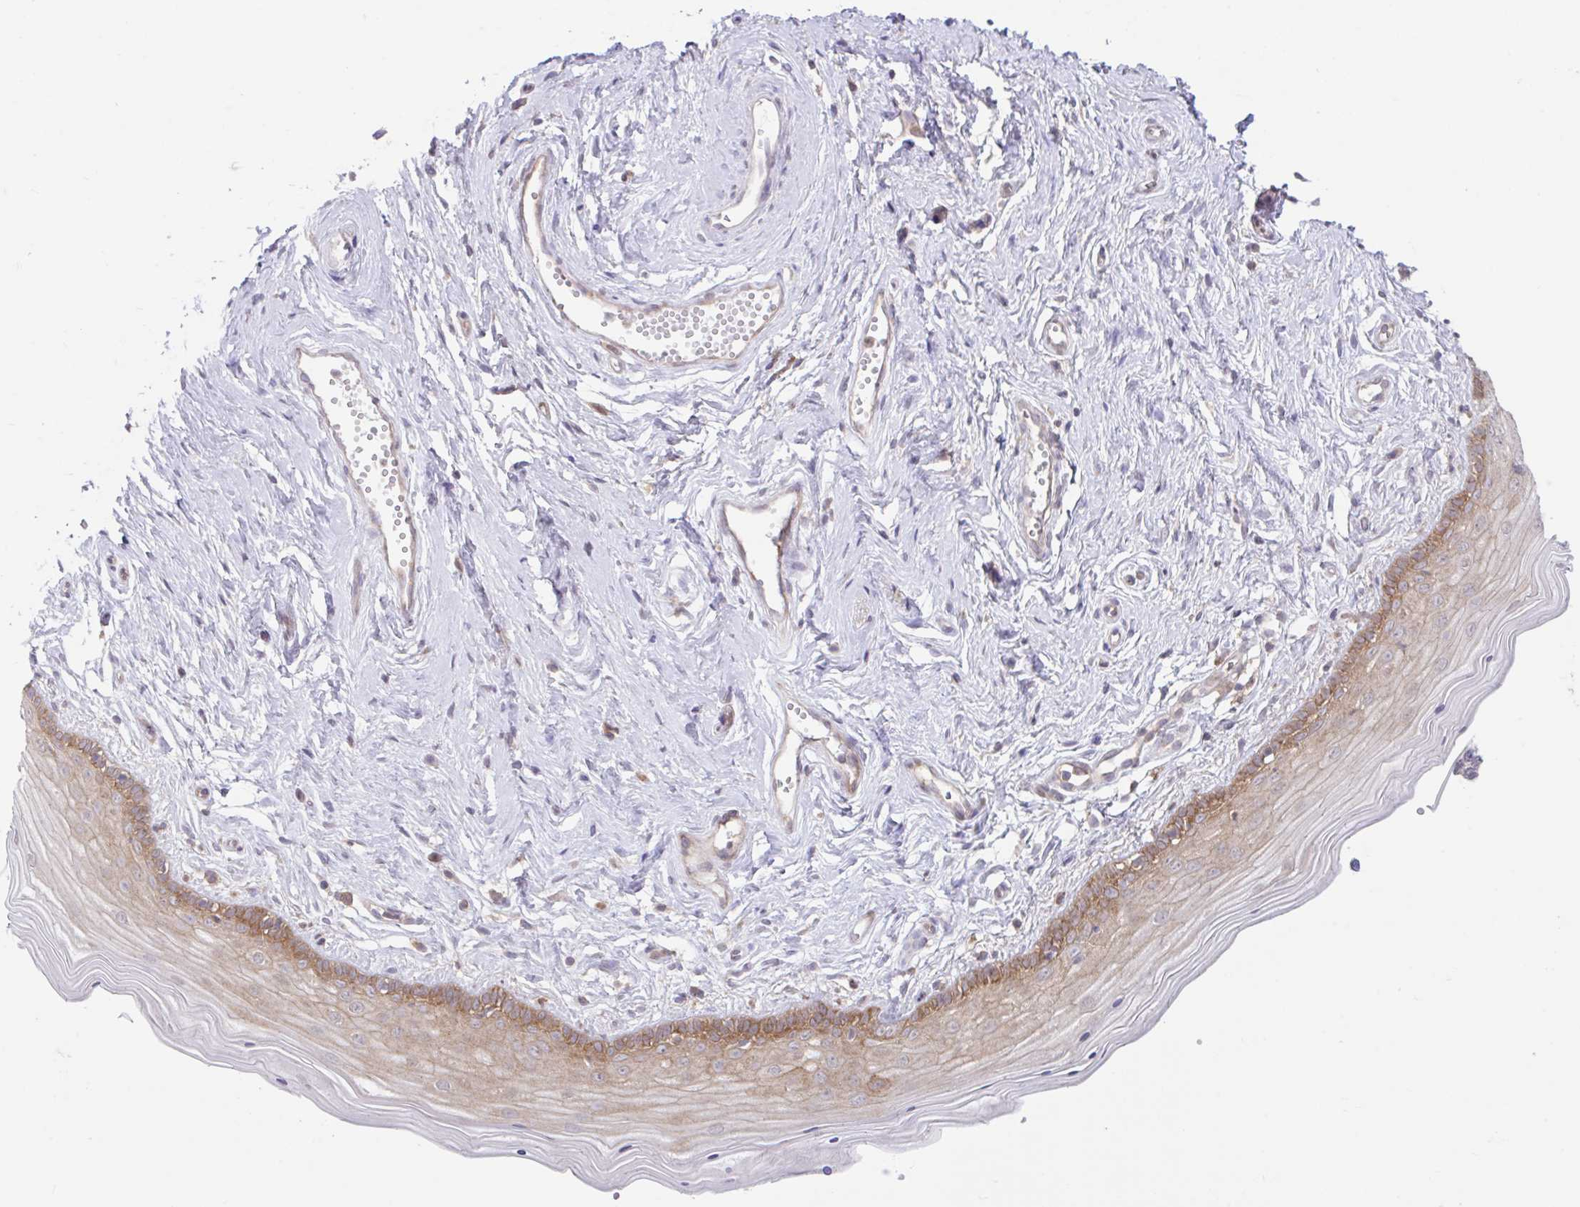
{"staining": {"intensity": "moderate", "quantity": "25%-75%", "location": "cytoplasmic/membranous"}, "tissue": "vagina", "cell_type": "Squamous epithelial cells", "image_type": "normal", "snomed": [{"axis": "morphology", "description": "Normal tissue, NOS"}, {"axis": "topography", "description": "Vagina"}], "caption": "Unremarkable vagina was stained to show a protein in brown. There is medium levels of moderate cytoplasmic/membranous positivity in about 25%-75% of squamous epithelial cells. (Brightfield microscopy of DAB IHC at high magnification).", "gene": "RALBP1", "patient": {"sex": "female", "age": 38}}